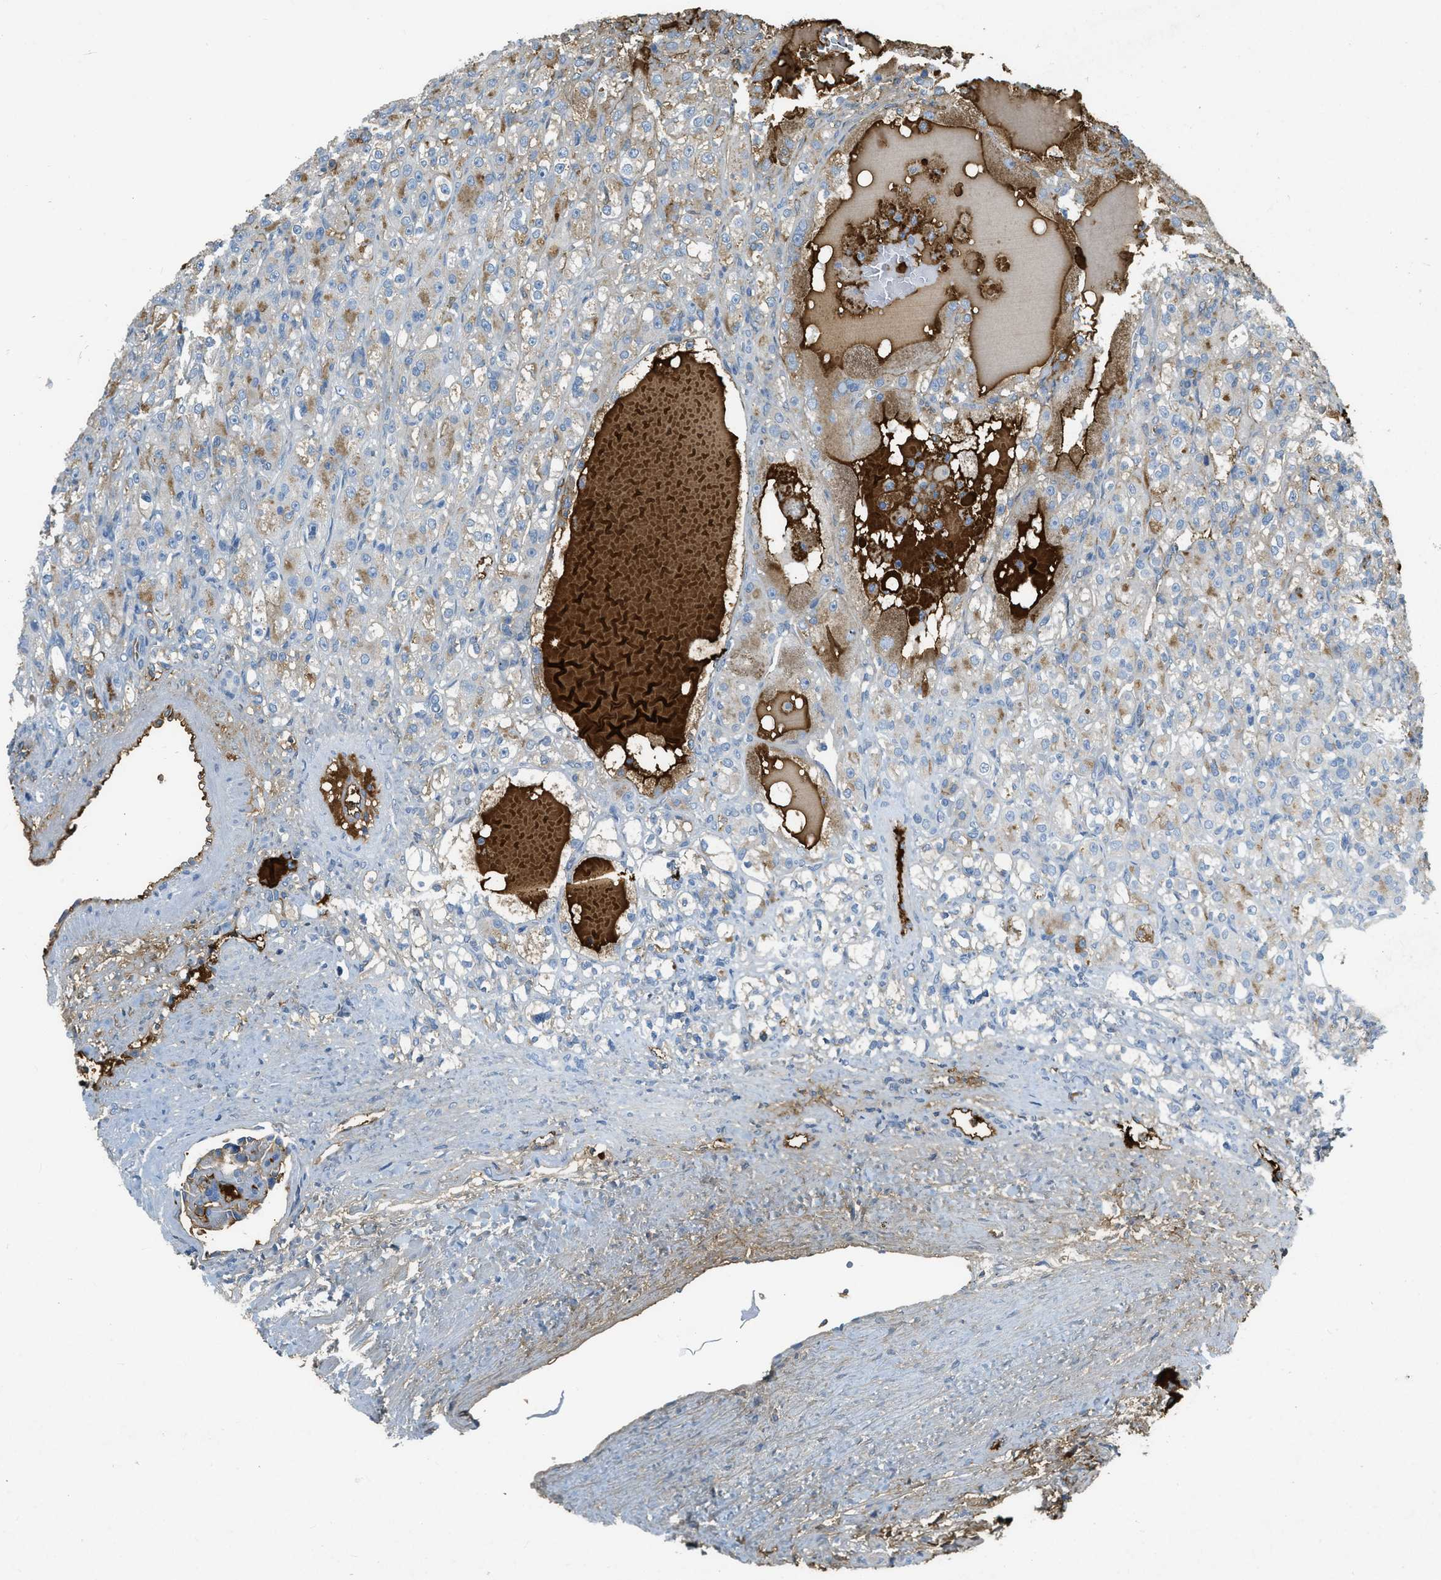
{"staining": {"intensity": "moderate", "quantity": "25%-75%", "location": "cytoplasmic/membranous"}, "tissue": "renal cancer", "cell_type": "Tumor cells", "image_type": "cancer", "snomed": [{"axis": "morphology", "description": "Normal tissue, NOS"}, {"axis": "morphology", "description": "Adenocarcinoma, NOS"}, {"axis": "topography", "description": "Kidney"}], "caption": "IHC (DAB) staining of renal cancer (adenocarcinoma) reveals moderate cytoplasmic/membranous protein expression in approximately 25%-75% of tumor cells. (Stains: DAB (3,3'-diaminobenzidine) in brown, nuclei in blue, Microscopy: brightfield microscopy at high magnification).", "gene": "PRTN3", "patient": {"sex": "male", "age": 61}}